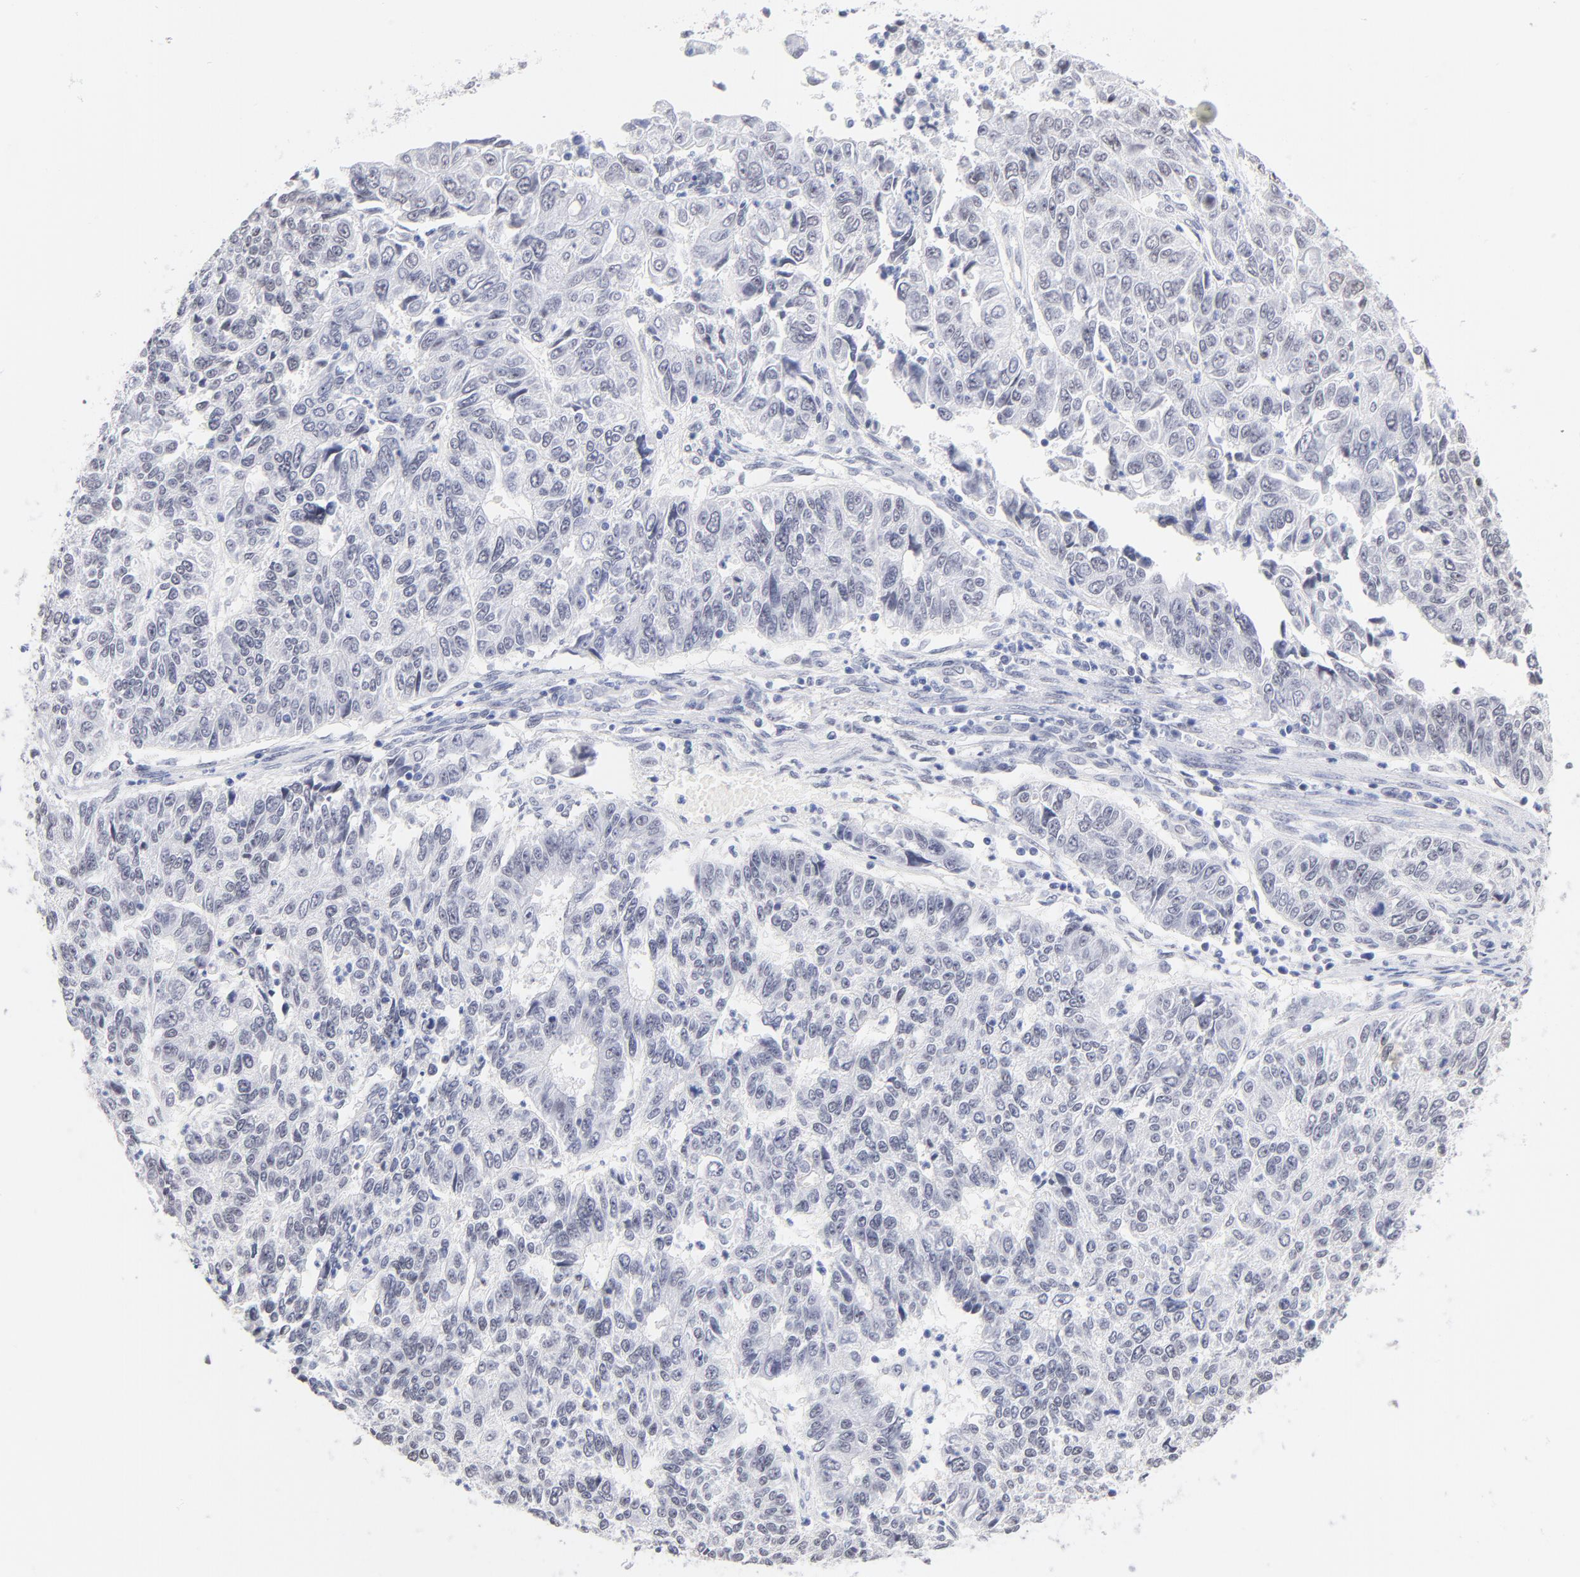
{"staining": {"intensity": "negative", "quantity": "none", "location": "none"}, "tissue": "endometrial cancer", "cell_type": "Tumor cells", "image_type": "cancer", "snomed": [{"axis": "morphology", "description": "Adenocarcinoma, NOS"}, {"axis": "topography", "description": "Endometrium"}], "caption": "High magnification brightfield microscopy of endometrial cancer (adenocarcinoma) stained with DAB (3,3'-diaminobenzidine) (brown) and counterstained with hematoxylin (blue): tumor cells show no significant staining.", "gene": "ZNF74", "patient": {"sex": "female", "age": 42}}